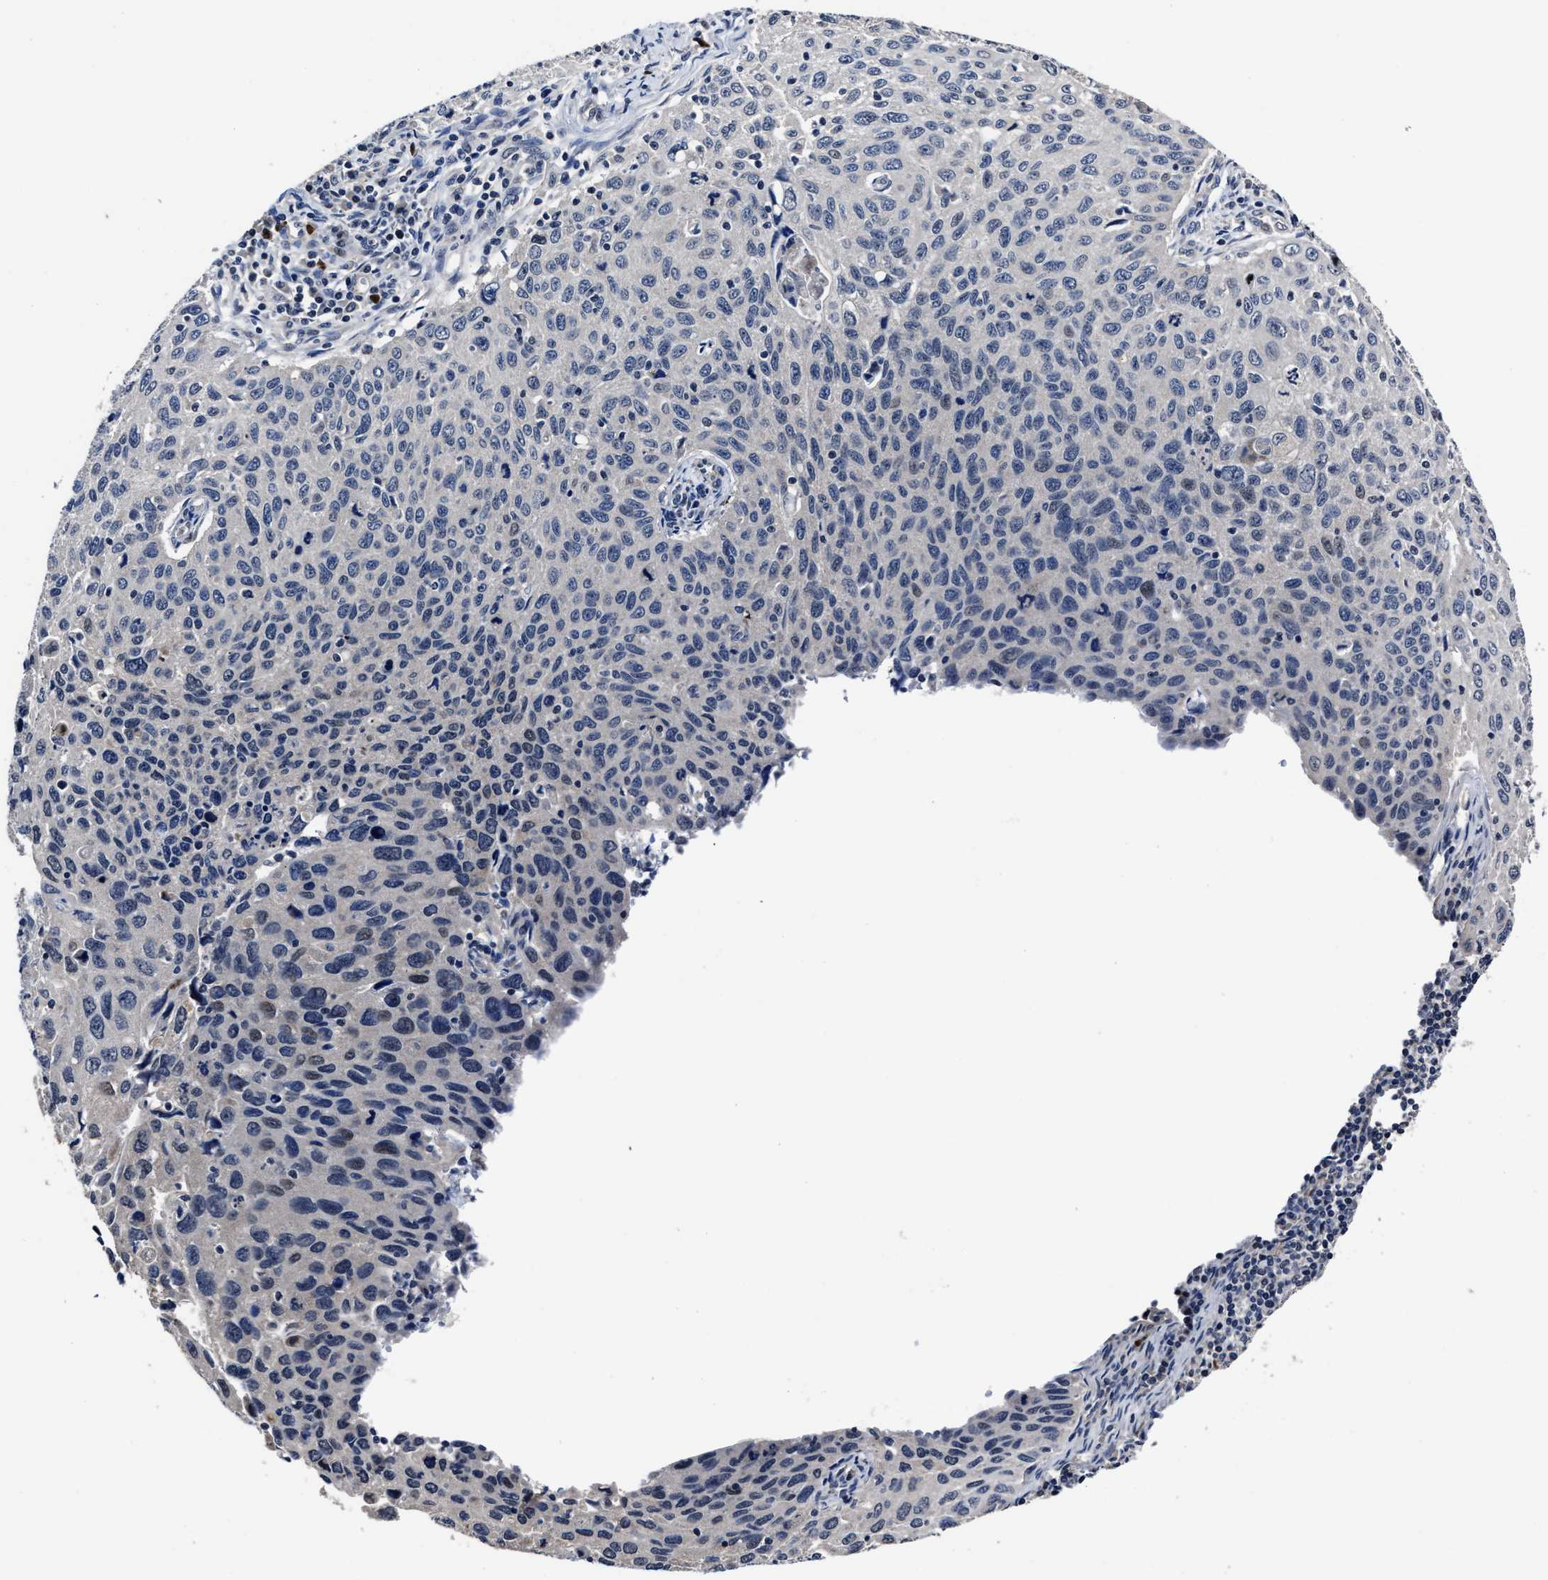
{"staining": {"intensity": "negative", "quantity": "none", "location": "none"}, "tissue": "cervical cancer", "cell_type": "Tumor cells", "image_type": "cancer", "snomed": [{"axis": "morphology", "description": "Squamous cell carcinoma, NOS"}, {"axis": "topography", "description": "Cervix"}], "caption": "This is an IHC histopathology image of human cervical cancer. There is no staining in tumor cells.", "gene": "RSBN1L", "patient": {"sex": "female", "age": 53}}